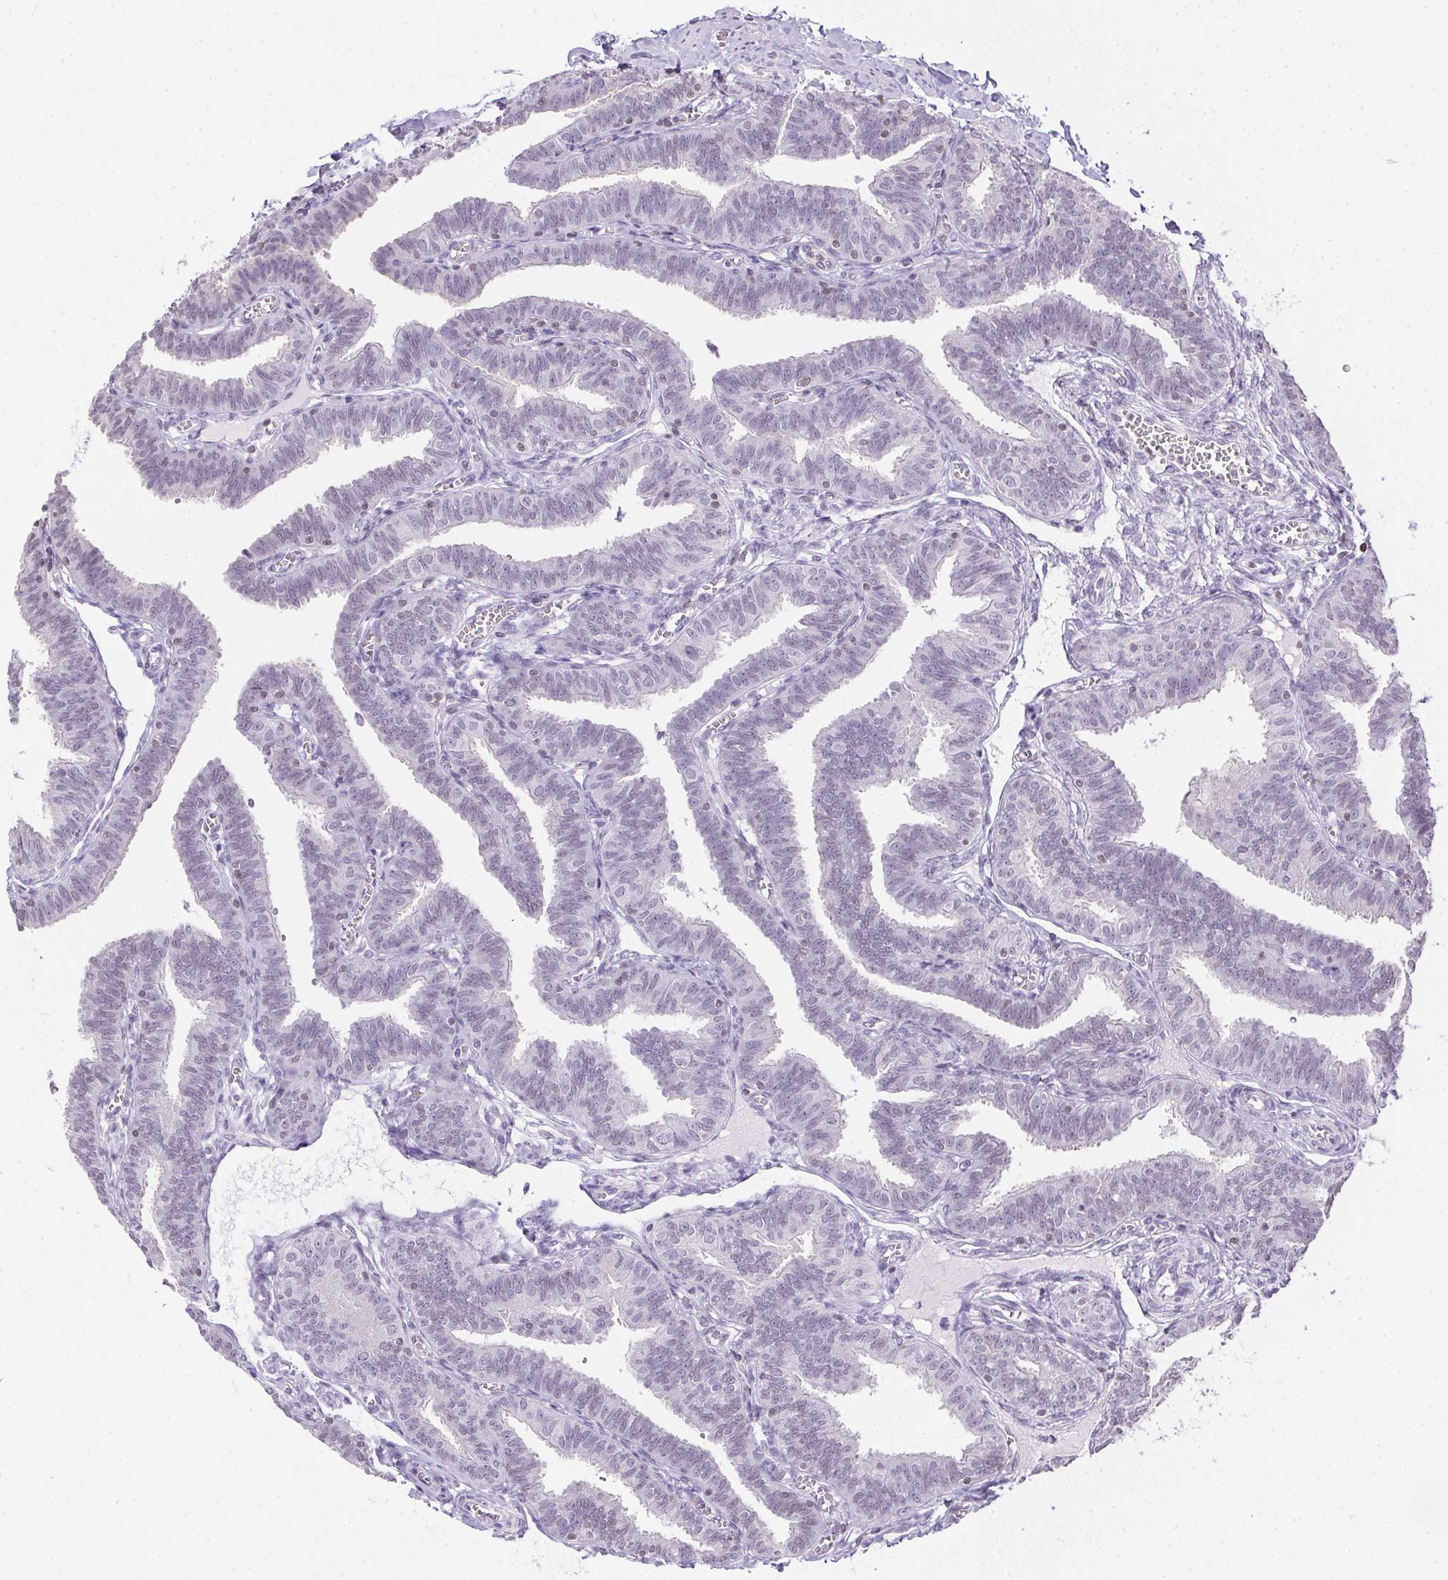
{"staining": {"intensity": "negative", "quantity": "none", "location": "none"}, "tissue": "fallopian tube", "cell_type": "Glandular cells", "image_type": "normal", "snomed": [{"axis": "morphology", "description": "Normal tissue, NOS"}, {"axis": "topography", "description": "Fallopian tube"}], "caption": "This micrograph is of normal fallopian tube stained with immunohistochemistry (IHC) to label a protein in brown with the nuclei are counter-stained blue. There is no expression in glandular cells.", "gene": "PRL", "patient": {"sex": "female", "age": 25}}